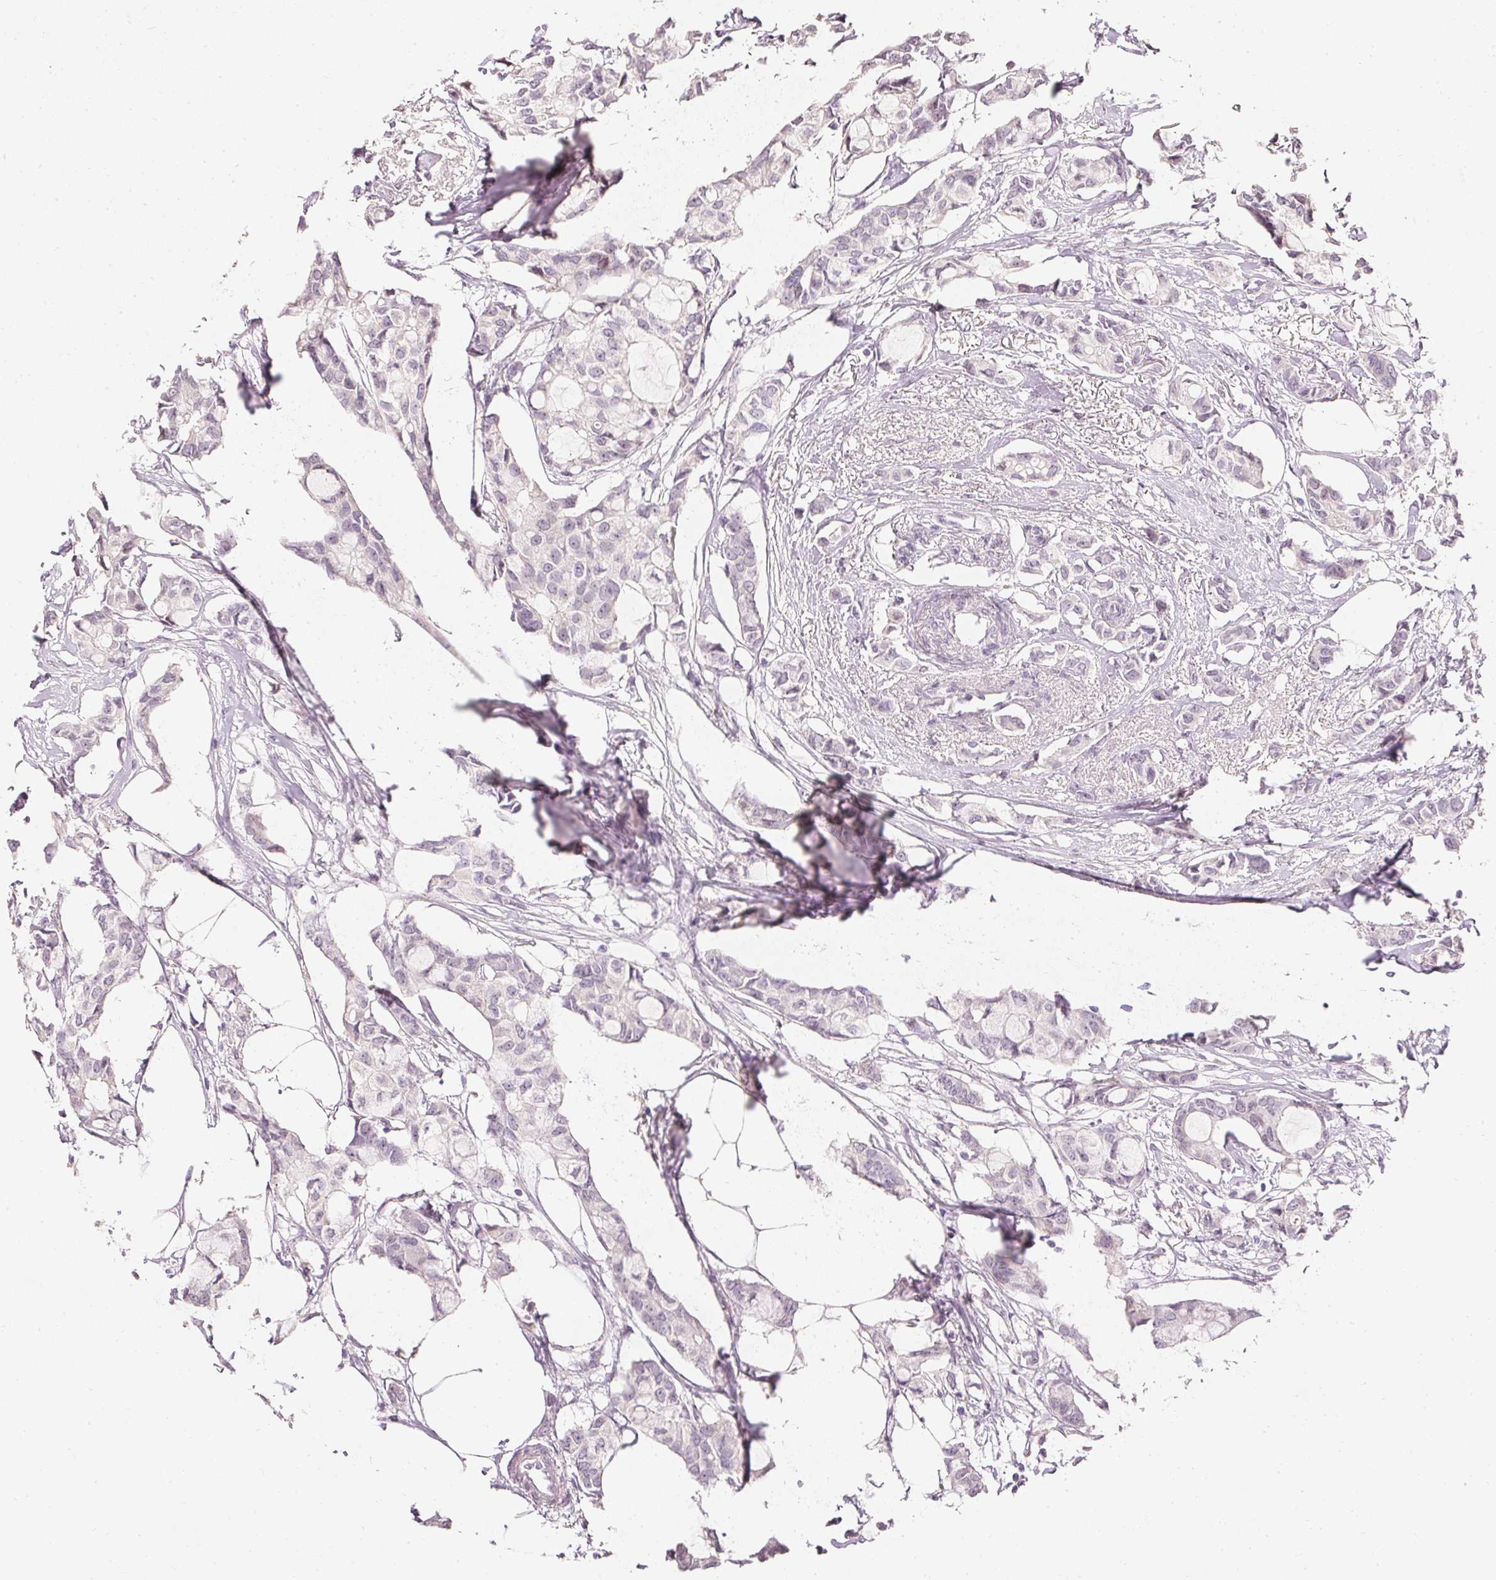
{"staining": {"intensity": "negative", "quantity": "none", "location": "none"}, "tissue": "breast cancer", "cell_type": "Tumor cells", "image_type": "cancer", "snomed": [{"axis": "morphology", "description": "Duct carcinoma"}, {"axis": "topography", "description": "Breast"}], "caption": "The micrograph shows no significant positivity in tumor cells of infiltrating ductal carcinoma (breast).", "gene": "ELAVL3", "patient": {"sex": "female", "age": 73}}